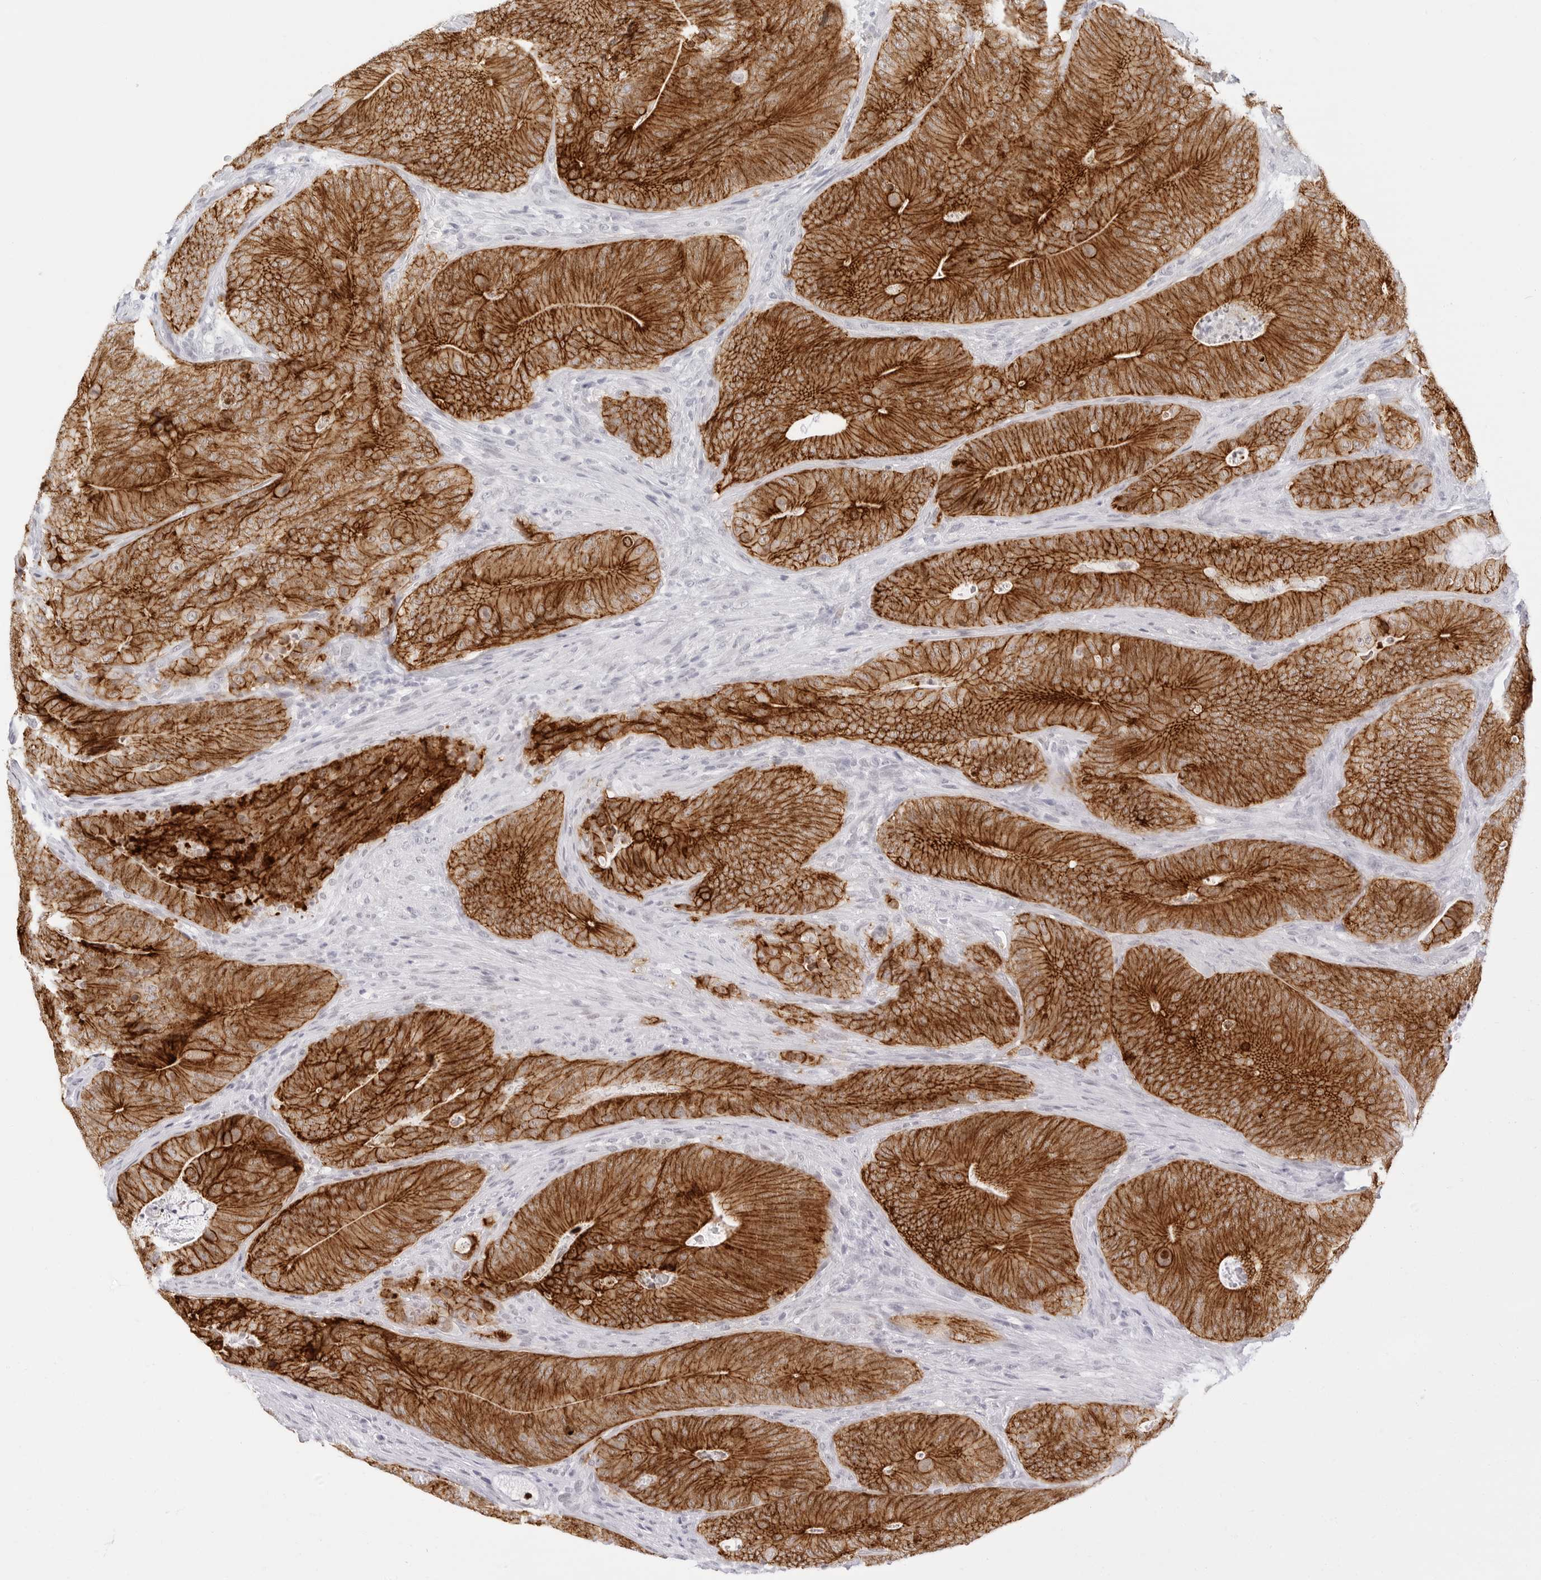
{"staining": {"intensity": "strong", "quantity": ">75%", "location": "cytoplasmic/membranous"}, "tissue": "colorectal cancer", "cell_type": "Tumor cells", "image_type": "cancer", "snomed": [{"axis": "morphology", "description": "Normal tissue, NOS"}, {"axis": "topography", "description": "Colon"}], "caption": "An image showing strong cytoplasmic/membranous expression in about >75% of tumor cells in colorectal cancer, as visualized by brown immunohistochemical staining.", "gene": "CDH1", "patient": {"sex": "female", "age": 82}}